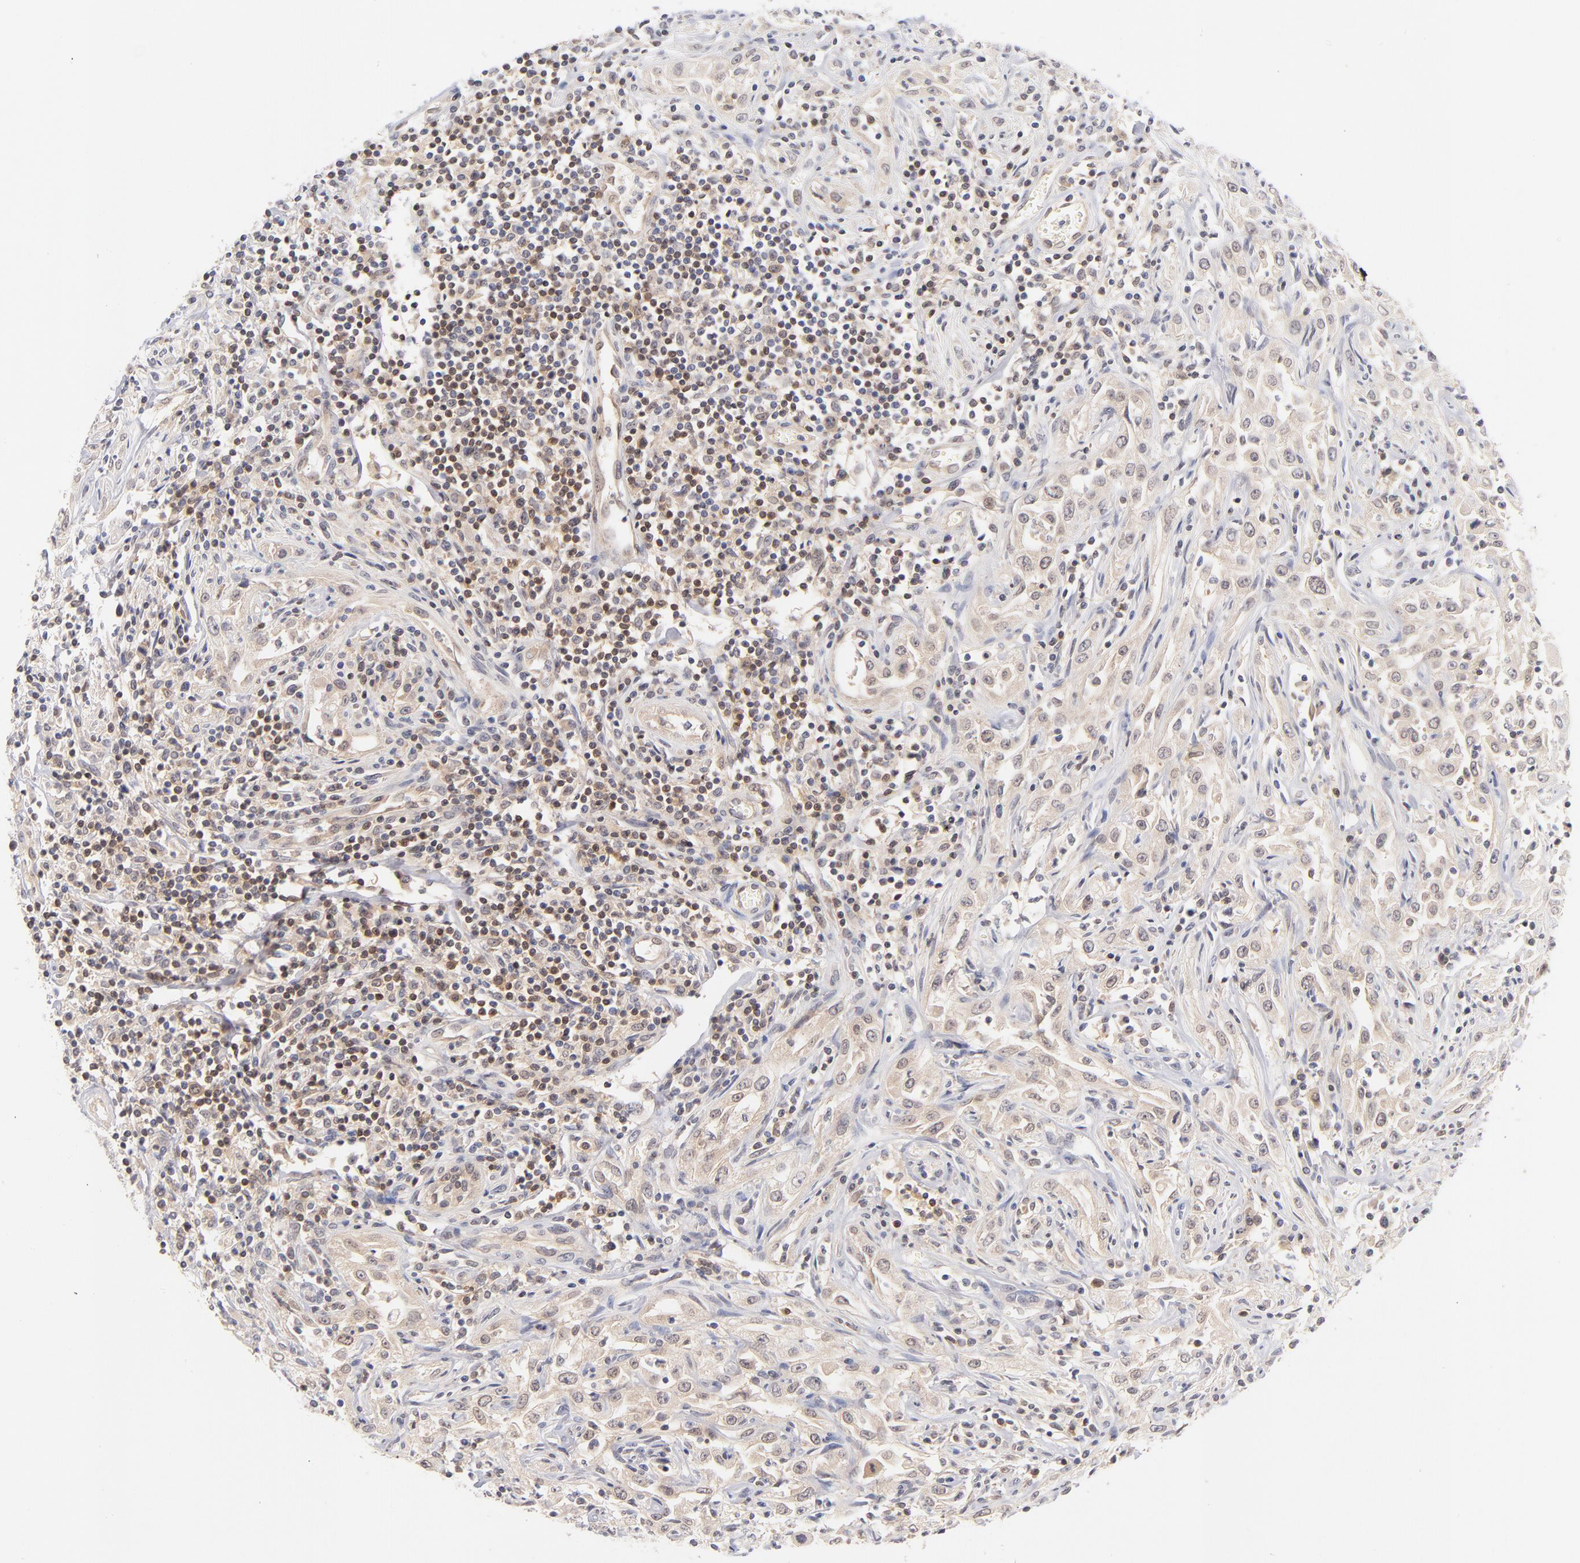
{"staining": {"intensity": "weak", "quantity": "25%-75%", "location": "cytoplasmic/membranous"}, "tissue": "head and neck cancer", "cell_type": "Tumor cells", "image_type": "cancer", "snomed": [{"axis": "morphology", "description": "Squamous cell carcinoma, NOS"}, {"axis": "topography", "description": "Oral tissue"}, {"axis": "topography", "description": "Head-Neck"}], "caption": "Squamous cell carcinoma (head and neck) stained with immunohistochemistry (IHC) displays weak cytoplasmic/membranous positivity in approximately 25%-75% of tumor cells.", "gene": "CASP6", "patient": {"sex": "female", "age": 76}}